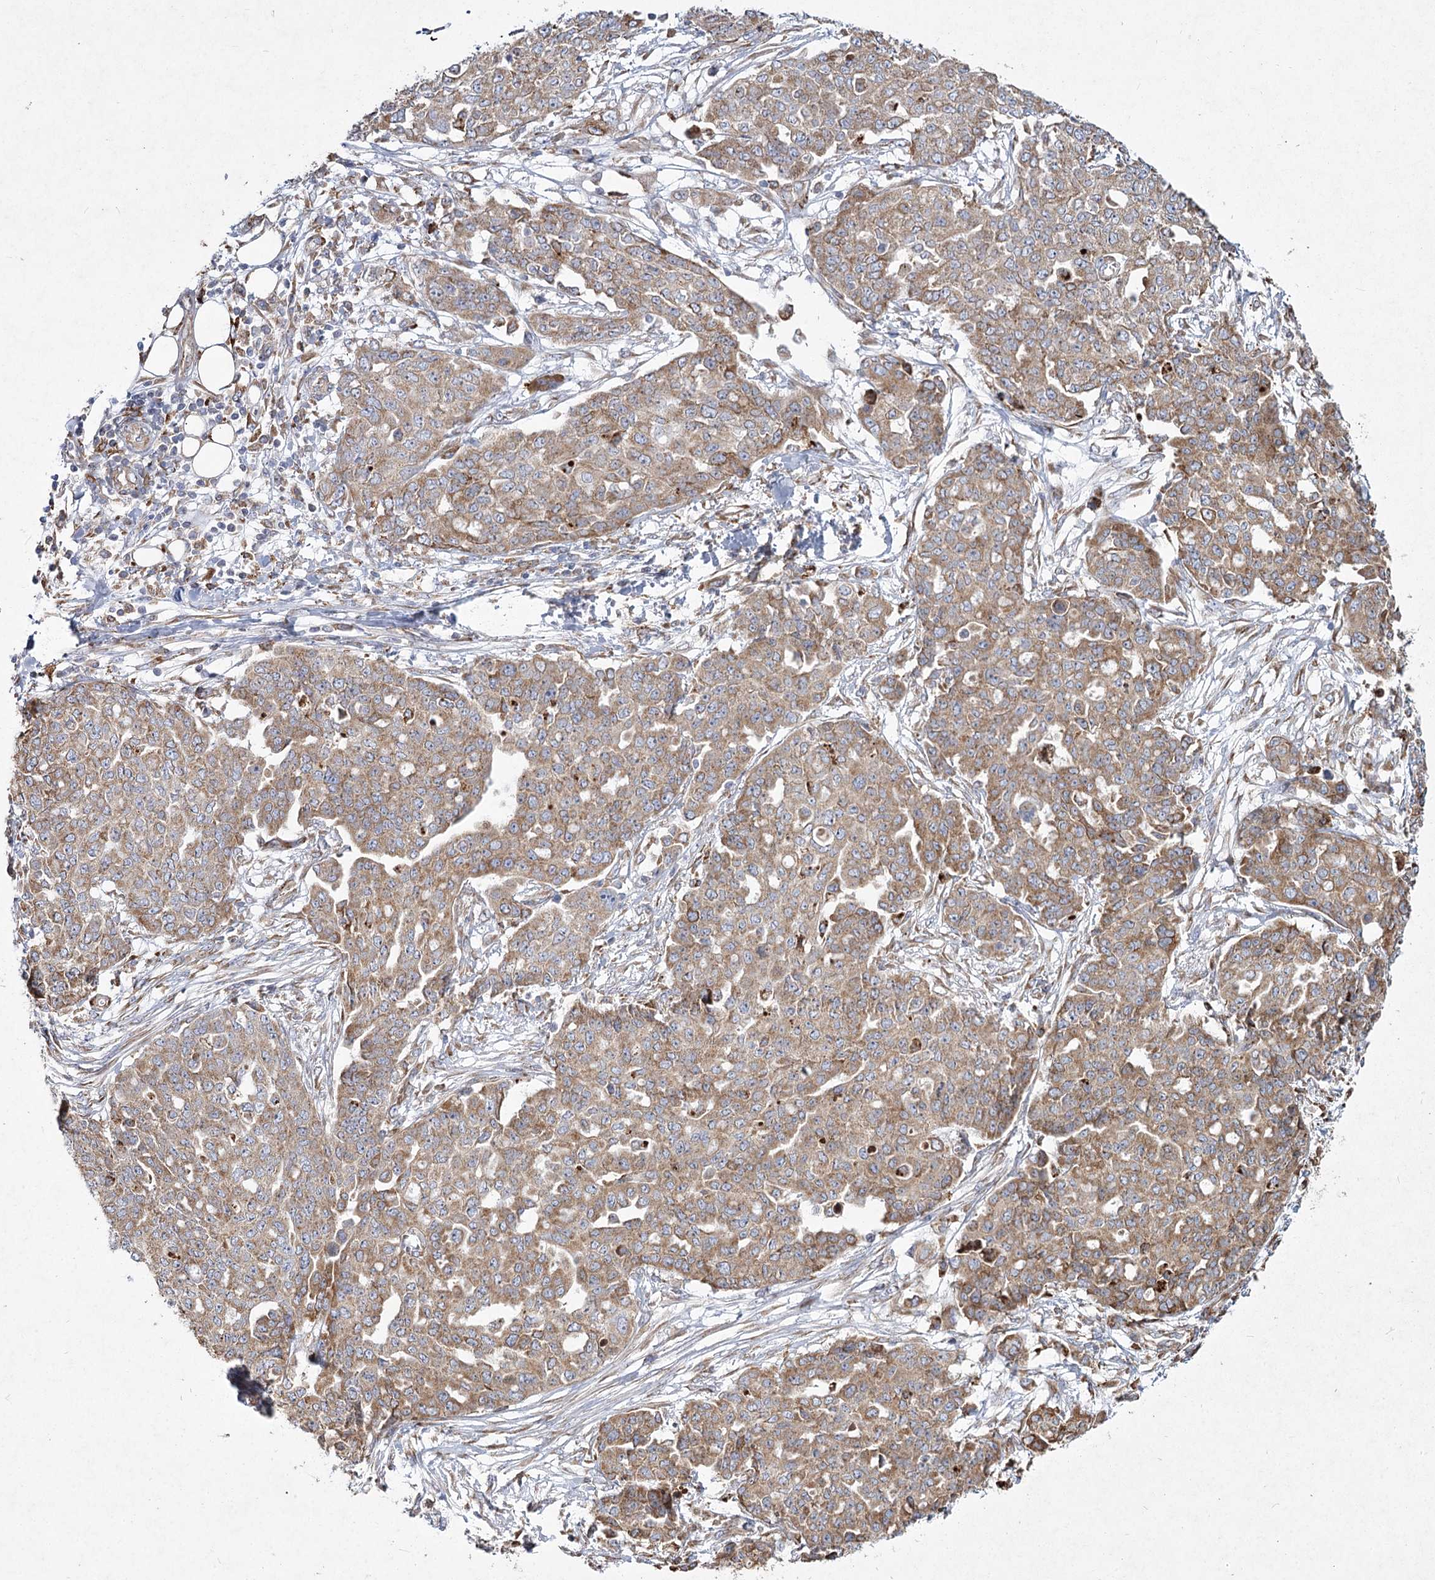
{"staining": {"intensity": "weak", "quantity": ">75%", "location": "cytoplasmic/membranous"}, "tissue": "ovarian cancer", "cell_type": "Tumor cells", "image_type": "cancer", "snomed": [{"axis": "morphology", "description": "Cystadenocarcinoma, serous, NOS"}, {"axis": "topography", "description": "Soft tissue"}, {"axis": "topography", "description": "Ovary"}], "caption": "Immunohistochemical staining of human serous cystadenocarcinoma (ovarian) exhibits low levels of weak cytoplasmic/membranous positivity in about >75% of tumor cells.", "gene": "NHLRC2", "patient": {"sex": "female", "age": 57}}